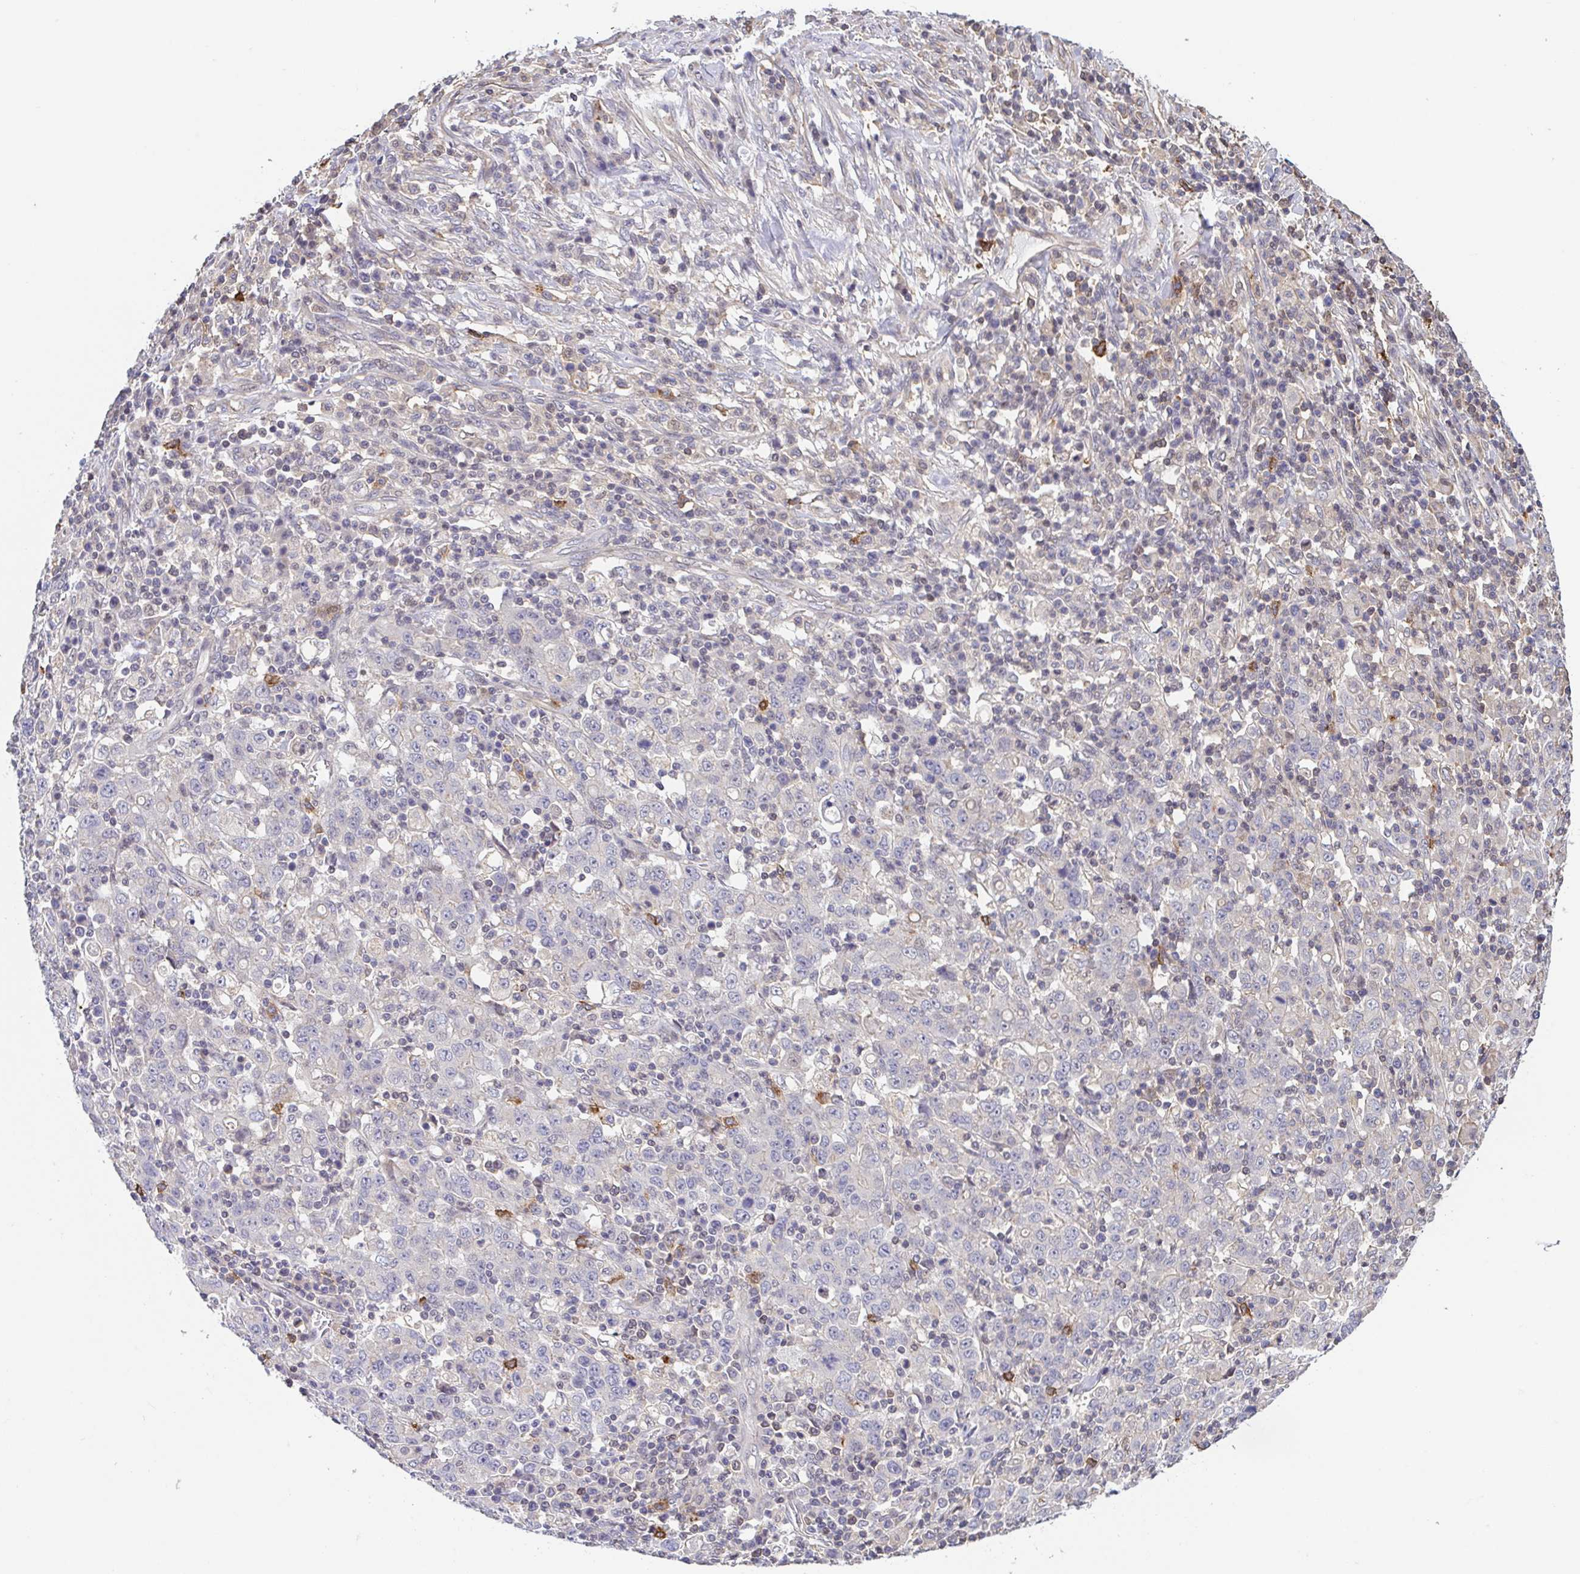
{"staining": {"intensity": "negative", "quantity": "none", "location": "none"}, "tissue": "stomach cancer", "cell_type": "Tumor cells", "image_type": "cancer", "snomed": [{"axis": "morphology", "description": "Adenocarcinoma, NOS"}, {"axis": "topography", "description": "Stomach, upper"}], "caption": "A micrograph of human stomach cancer is negative for staining in tumor cells.", "gene": "PREPL", "patient": {"sex": "male", "age": 69}}